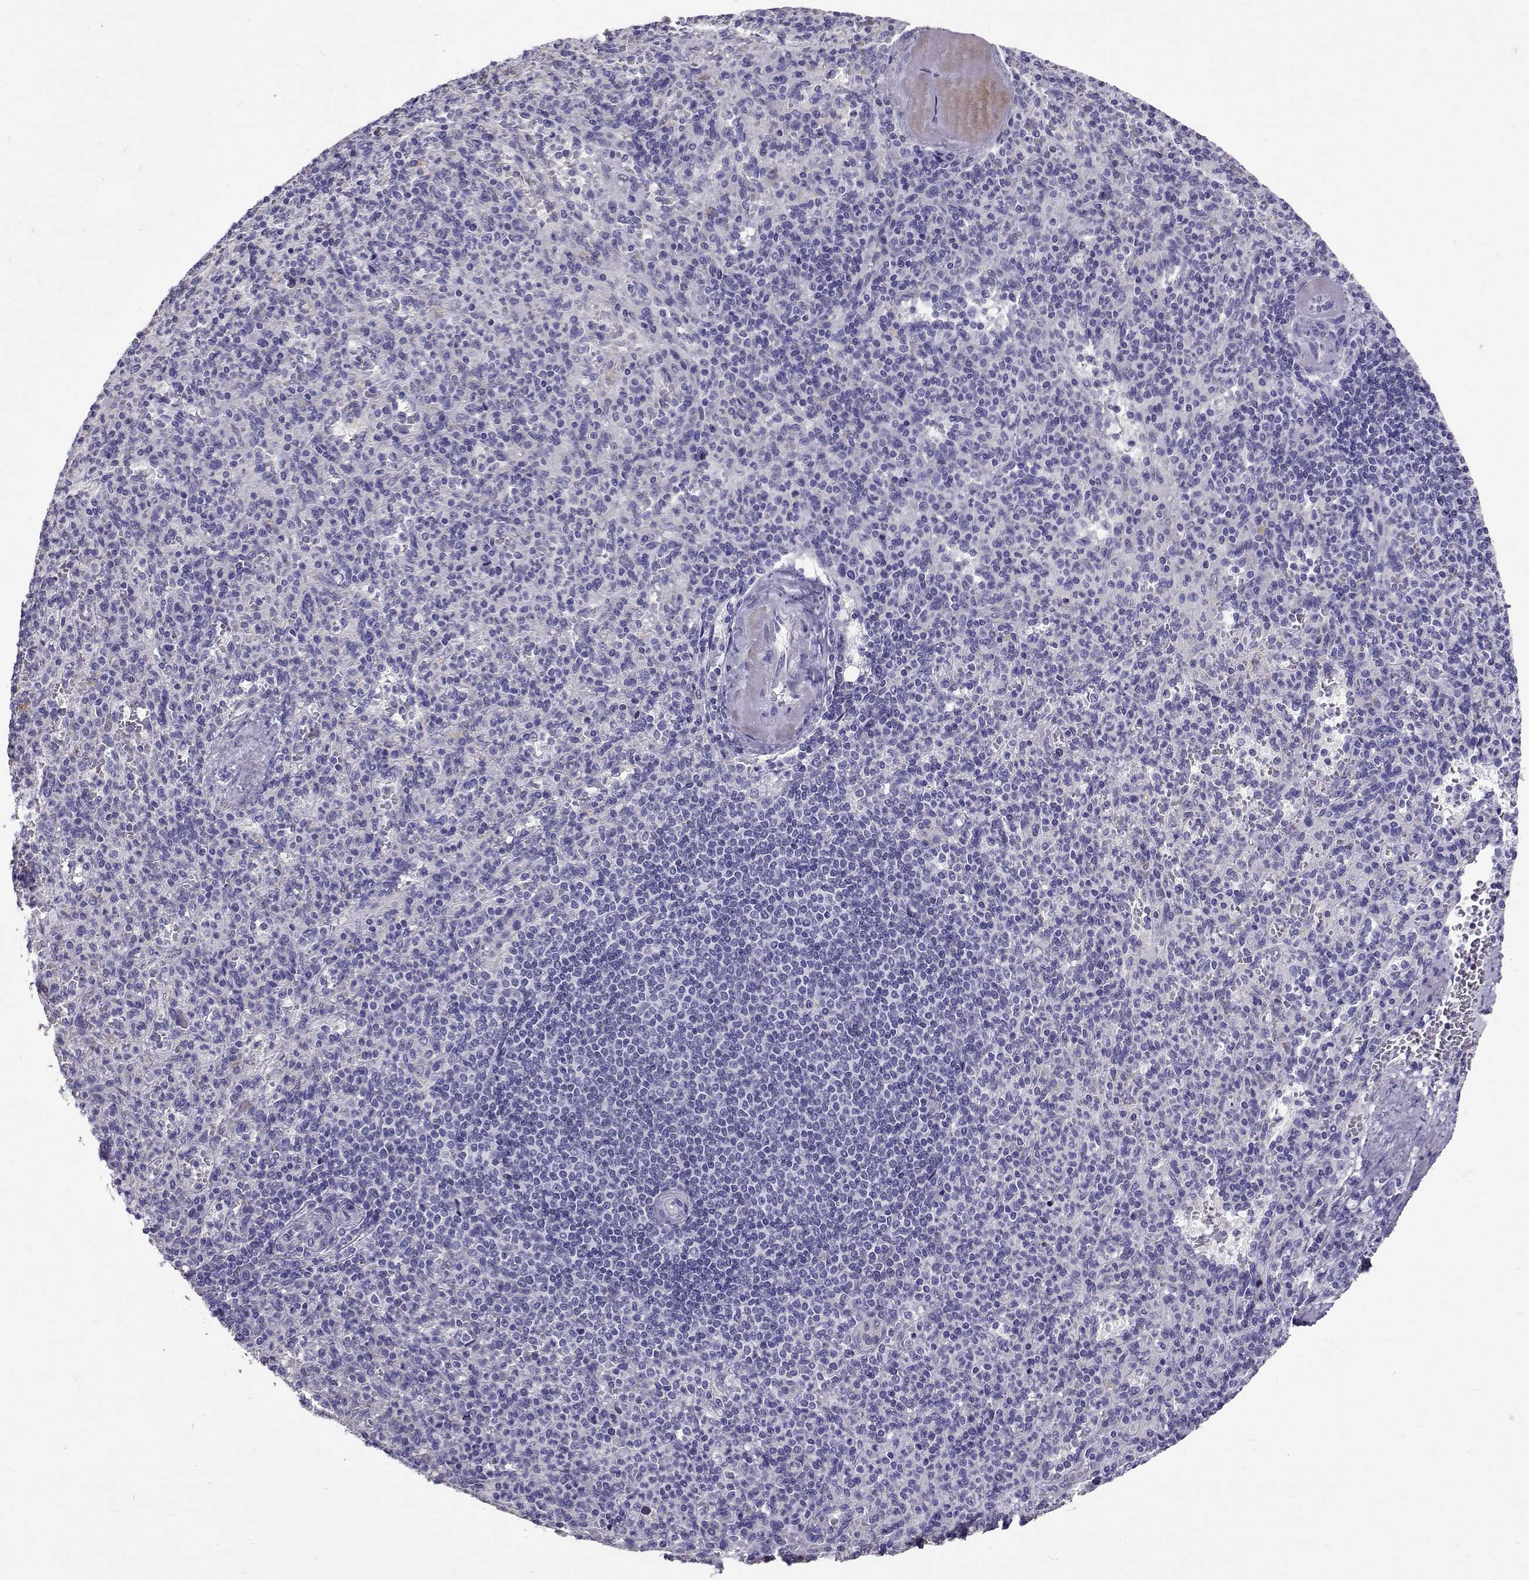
{"staining": {"intensity": "negative", "quantity": "none", "location": "none"}, "tissue": "spleen", "cell_type": "Cells in red pulp", "image_type": "normal", "snomed": [{"axis": "morphology", "description": "Normal tissue, NOS"}, {"axis": "topography", "description": "Spleen"}], "caption": "Cells in red pulp show no significant staining in normal spleen. Nuclei are stained in blue.", "gene": "IGSF1", "patient": {"sex": "female", "age": 74}}